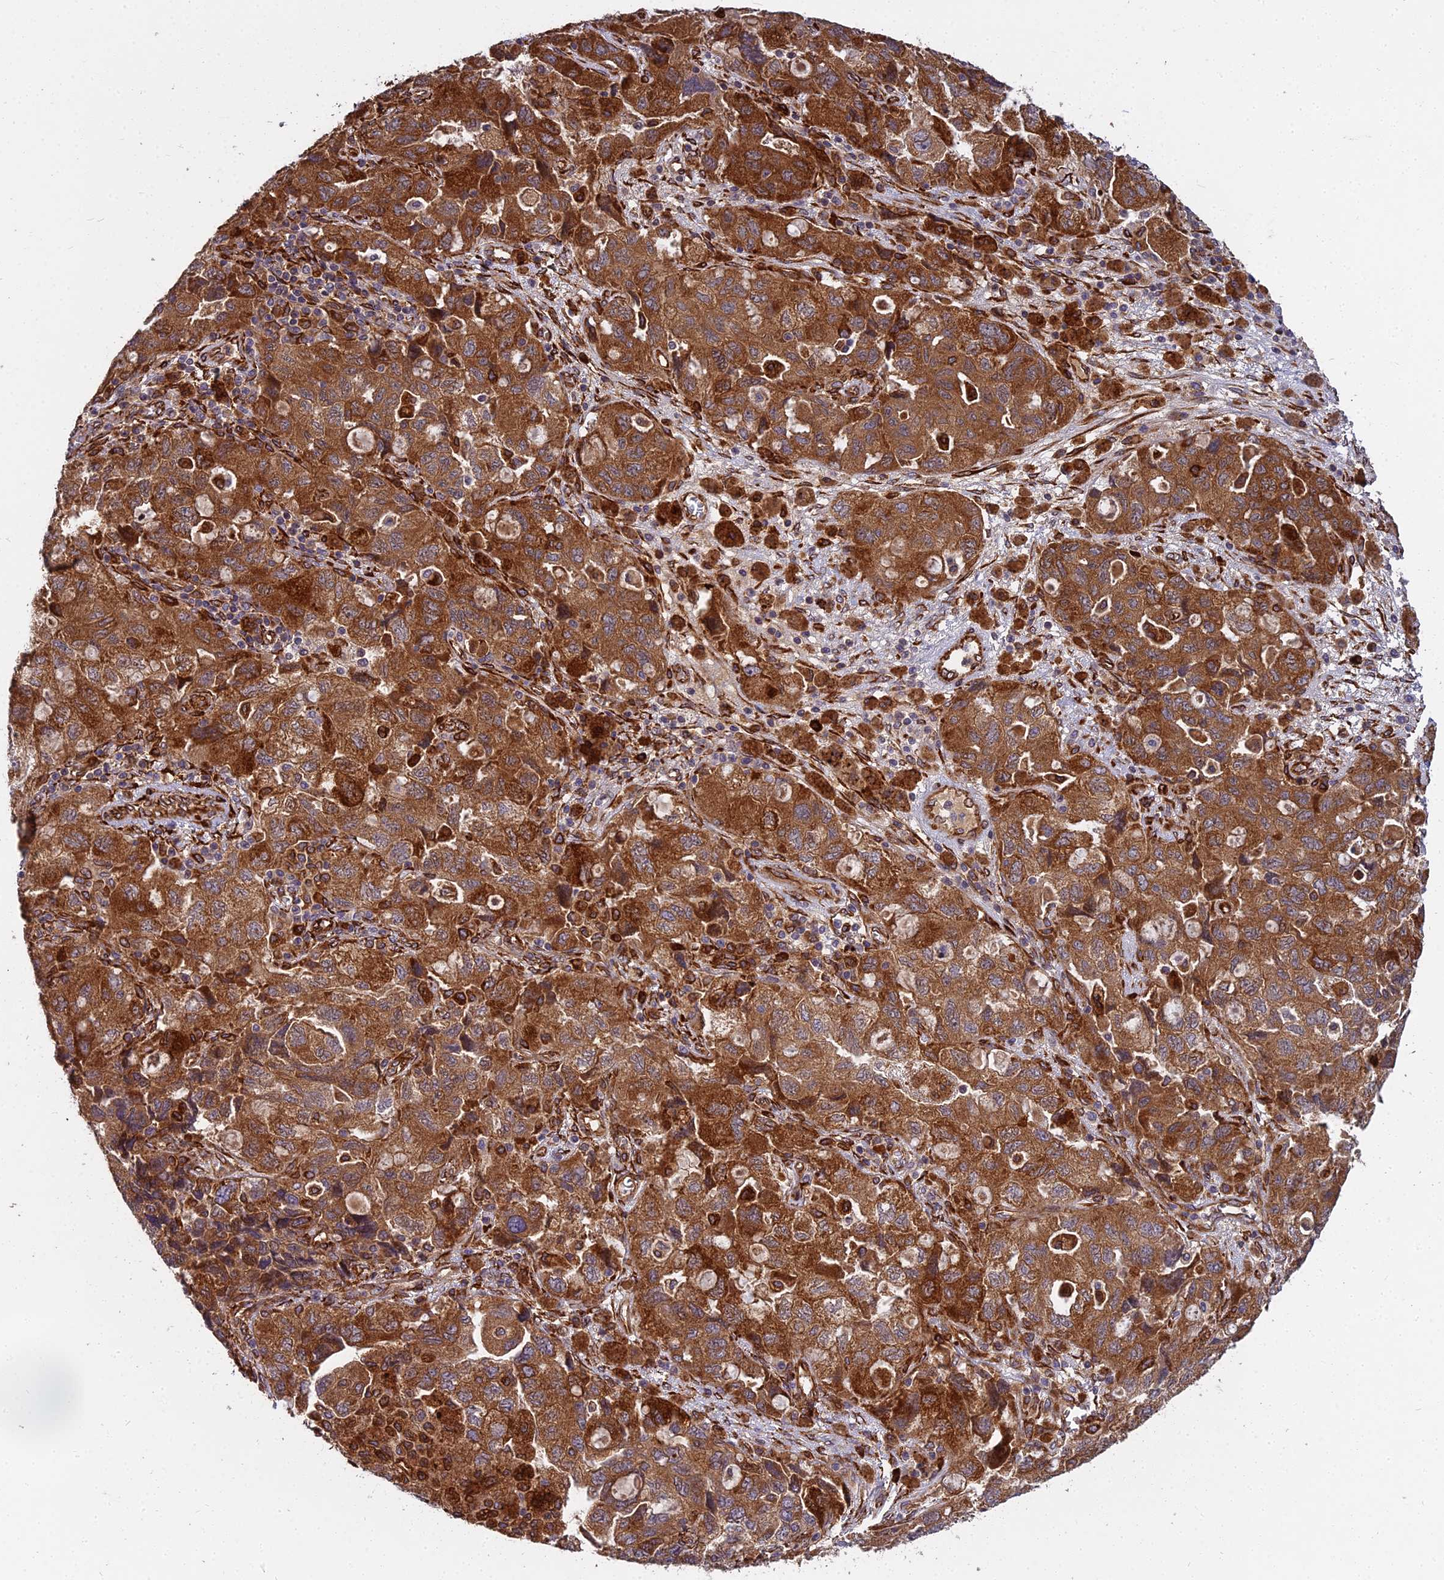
{"staining": {"intensity": "strong", "quantity": ">75%", "location": "cytoplasmic/membranous"}, "tissue": "ovarian cancer", "cell_type": "Tumor cells", "image_type": "cancer", "snomed": [{"axis": "morphology", "description": "Carcinoma, NOS"}, {"axis": "morphology", "description": "Cystadenocarcinoma, serous, NOS"}, {"axis": "topography", "description": "Ovary"}], "caption": "IHC of human ovarian cancer (serous cystadenocarcinoma) reveals high levels of strong cytoplasmic/membranous staining in about >75% of tumor cells.", "gene": "NDUFAF7", "patient": {"sex": "female", "age": 69}}